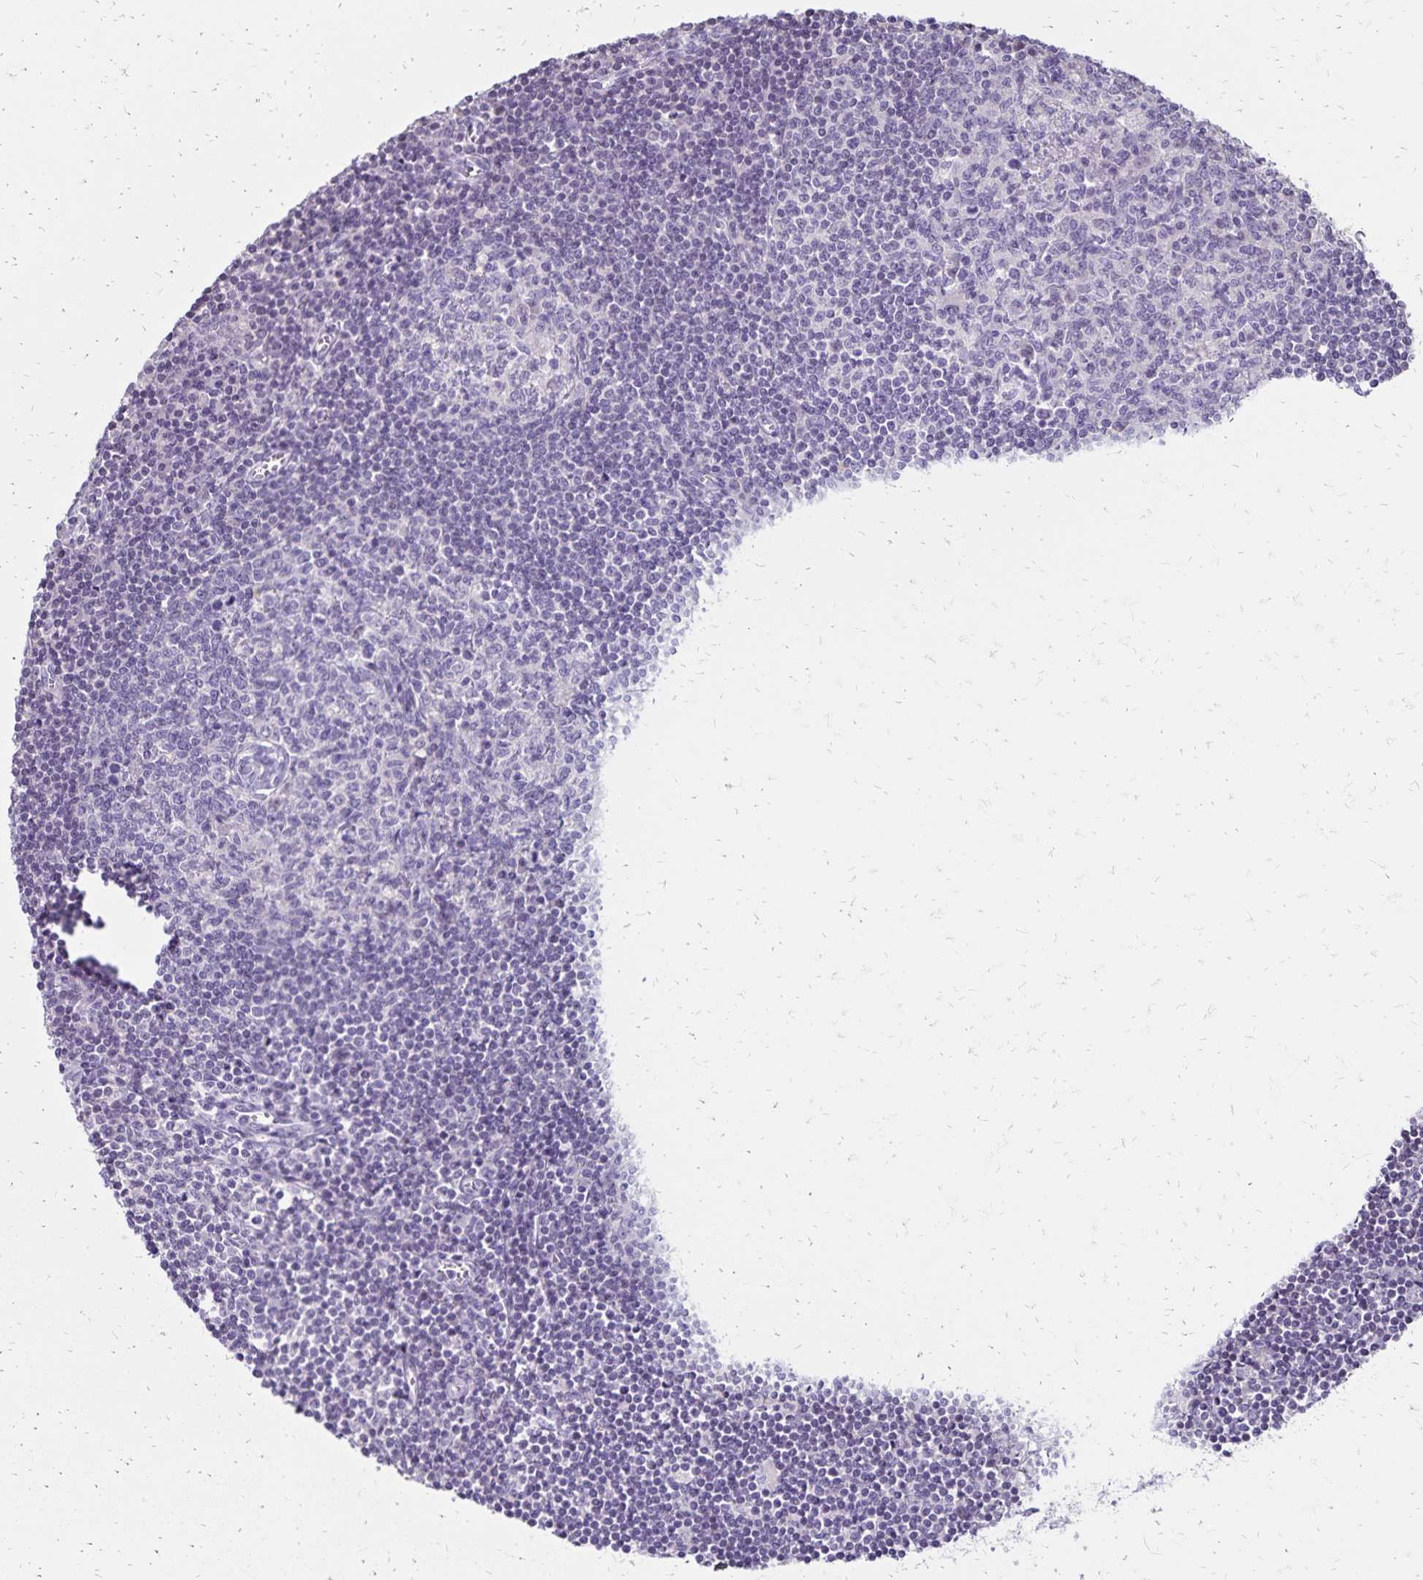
{"staining": {"intensity": "negative", "quantity": "none", "location": "none"}, "tissue": "lymph node", "cell_type": "Germinal center cells", "image_type": "normal", "snomed": [{"axis": "morphology", "description": "Normal tissue, NOS"}, {"axis": "topography", "description": "Lymph node"}], "caption": "This is an immunohistochemistry histopathology image of normal human lymph node. There is no expression in germinal center cells.", "gene": "SH3GL3", "patient": {"sex": "male", "age": 67}}